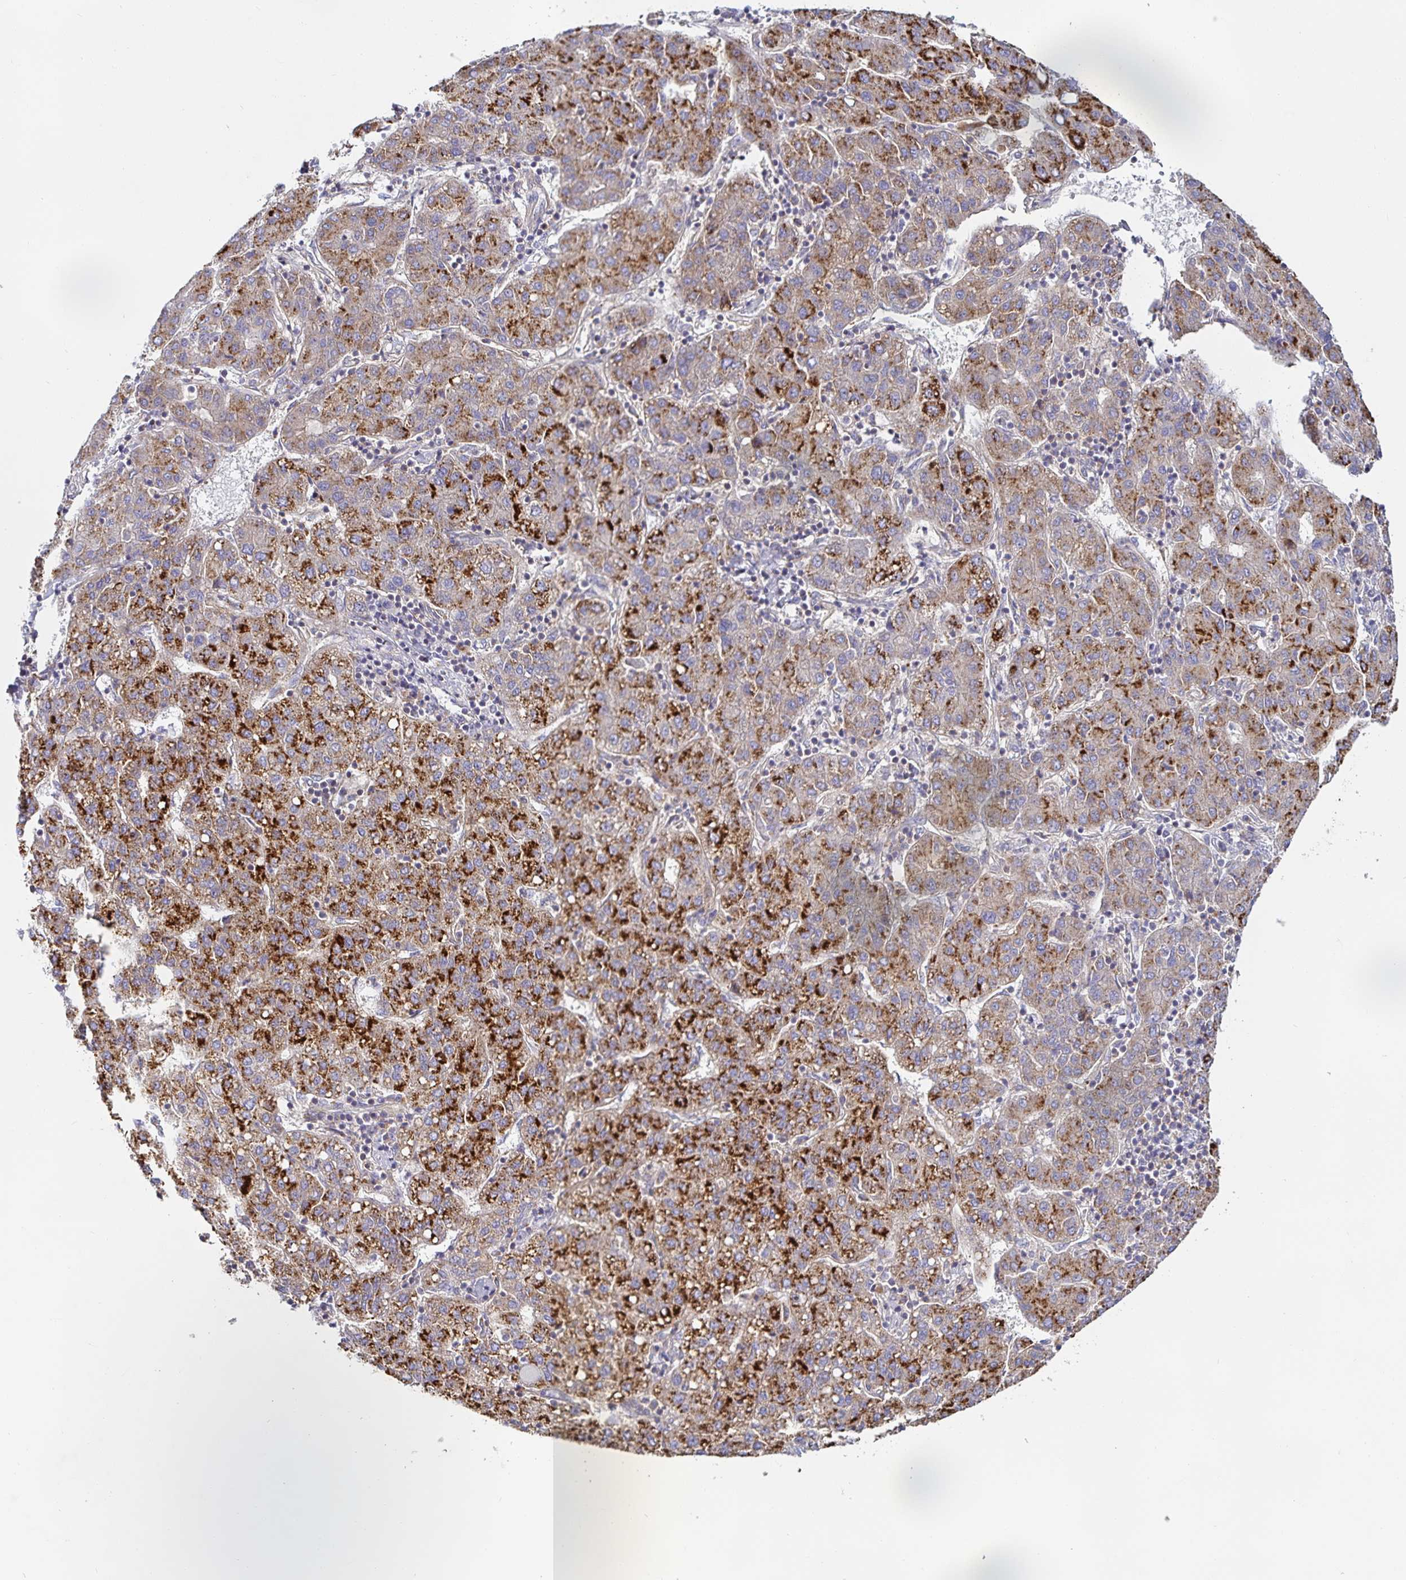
{"staining": {"intensity": "strong", "quantity": ">75%", "location": "cytoplasmic/membranous"}, "tissue": "liver cancer", "cell_type": "Tumor cells", "image_type": "cancer", "snomed": [{"axis": "morphology", "description": "Carcinoma, Hepatocellular, NOS"}, {"axis": "topography", "description": "Liver"}], "caption": "Immunohistochemistry (IHC) (DAB (3,3'-diaminobenzidine)) staining of liver cancer shows strong cytoplasmic/membranous protein staining in about >75% of tumor cells.", "gene": "METTL22", "patient": {"sex": "male", "age": 65}}